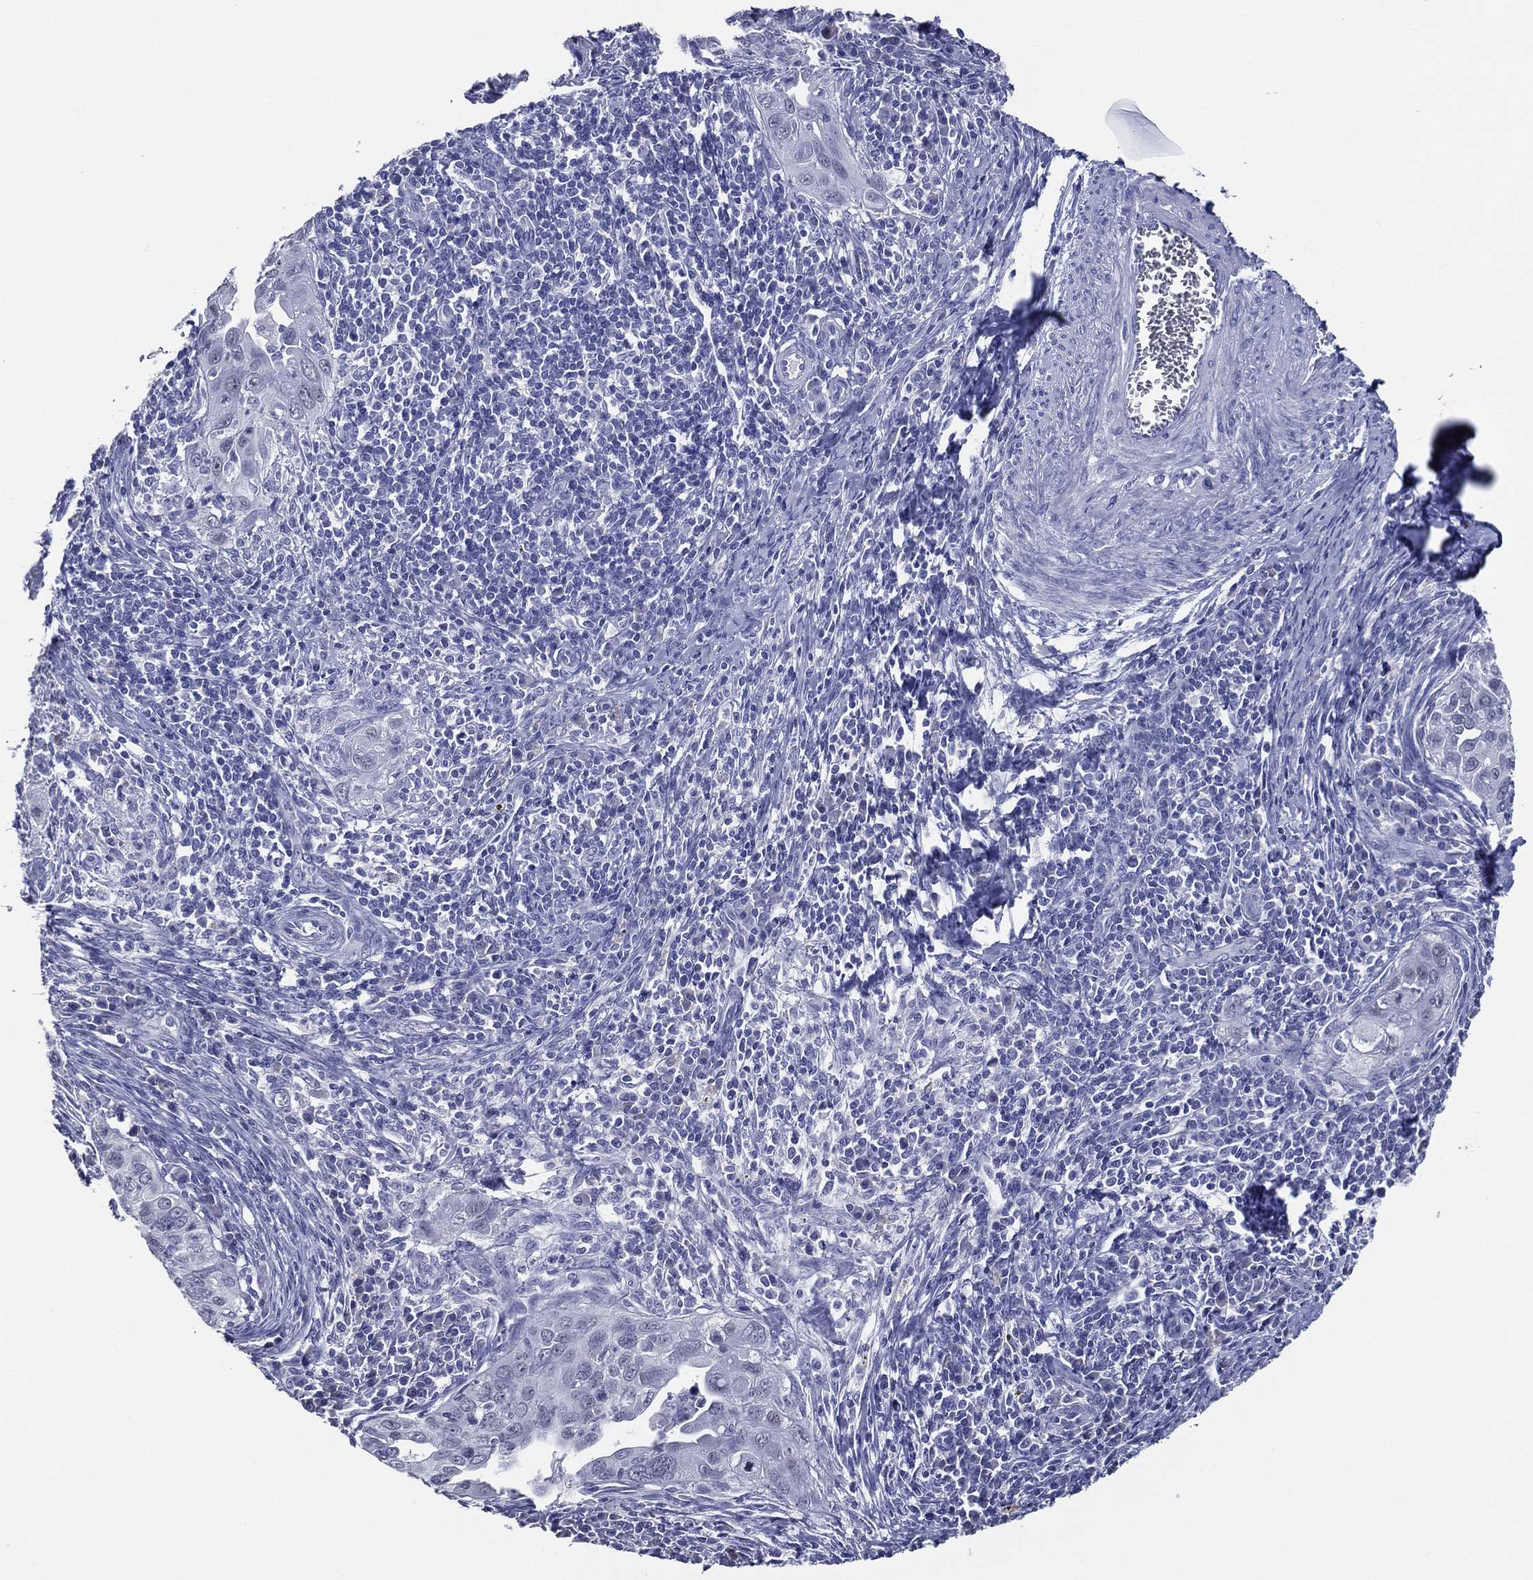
{"staining": {"intensity": "negative", "quantity": "none", "location": "none"}, "tissue": "cervical cancer", "cell_type": "Tumor cells", "image_type": "cancer", "snomed": [{"axis": "morphology", "description": "Squamous cell carcinoma, NOS"}, {"axis": "topography", "description": "Cervix"}], "caption": "Protein analysis of cervical cancer displays no significant positivity in tumor cells.", "gene": "TFAP2A", "patient": {"sex": "female", "age": 26}}